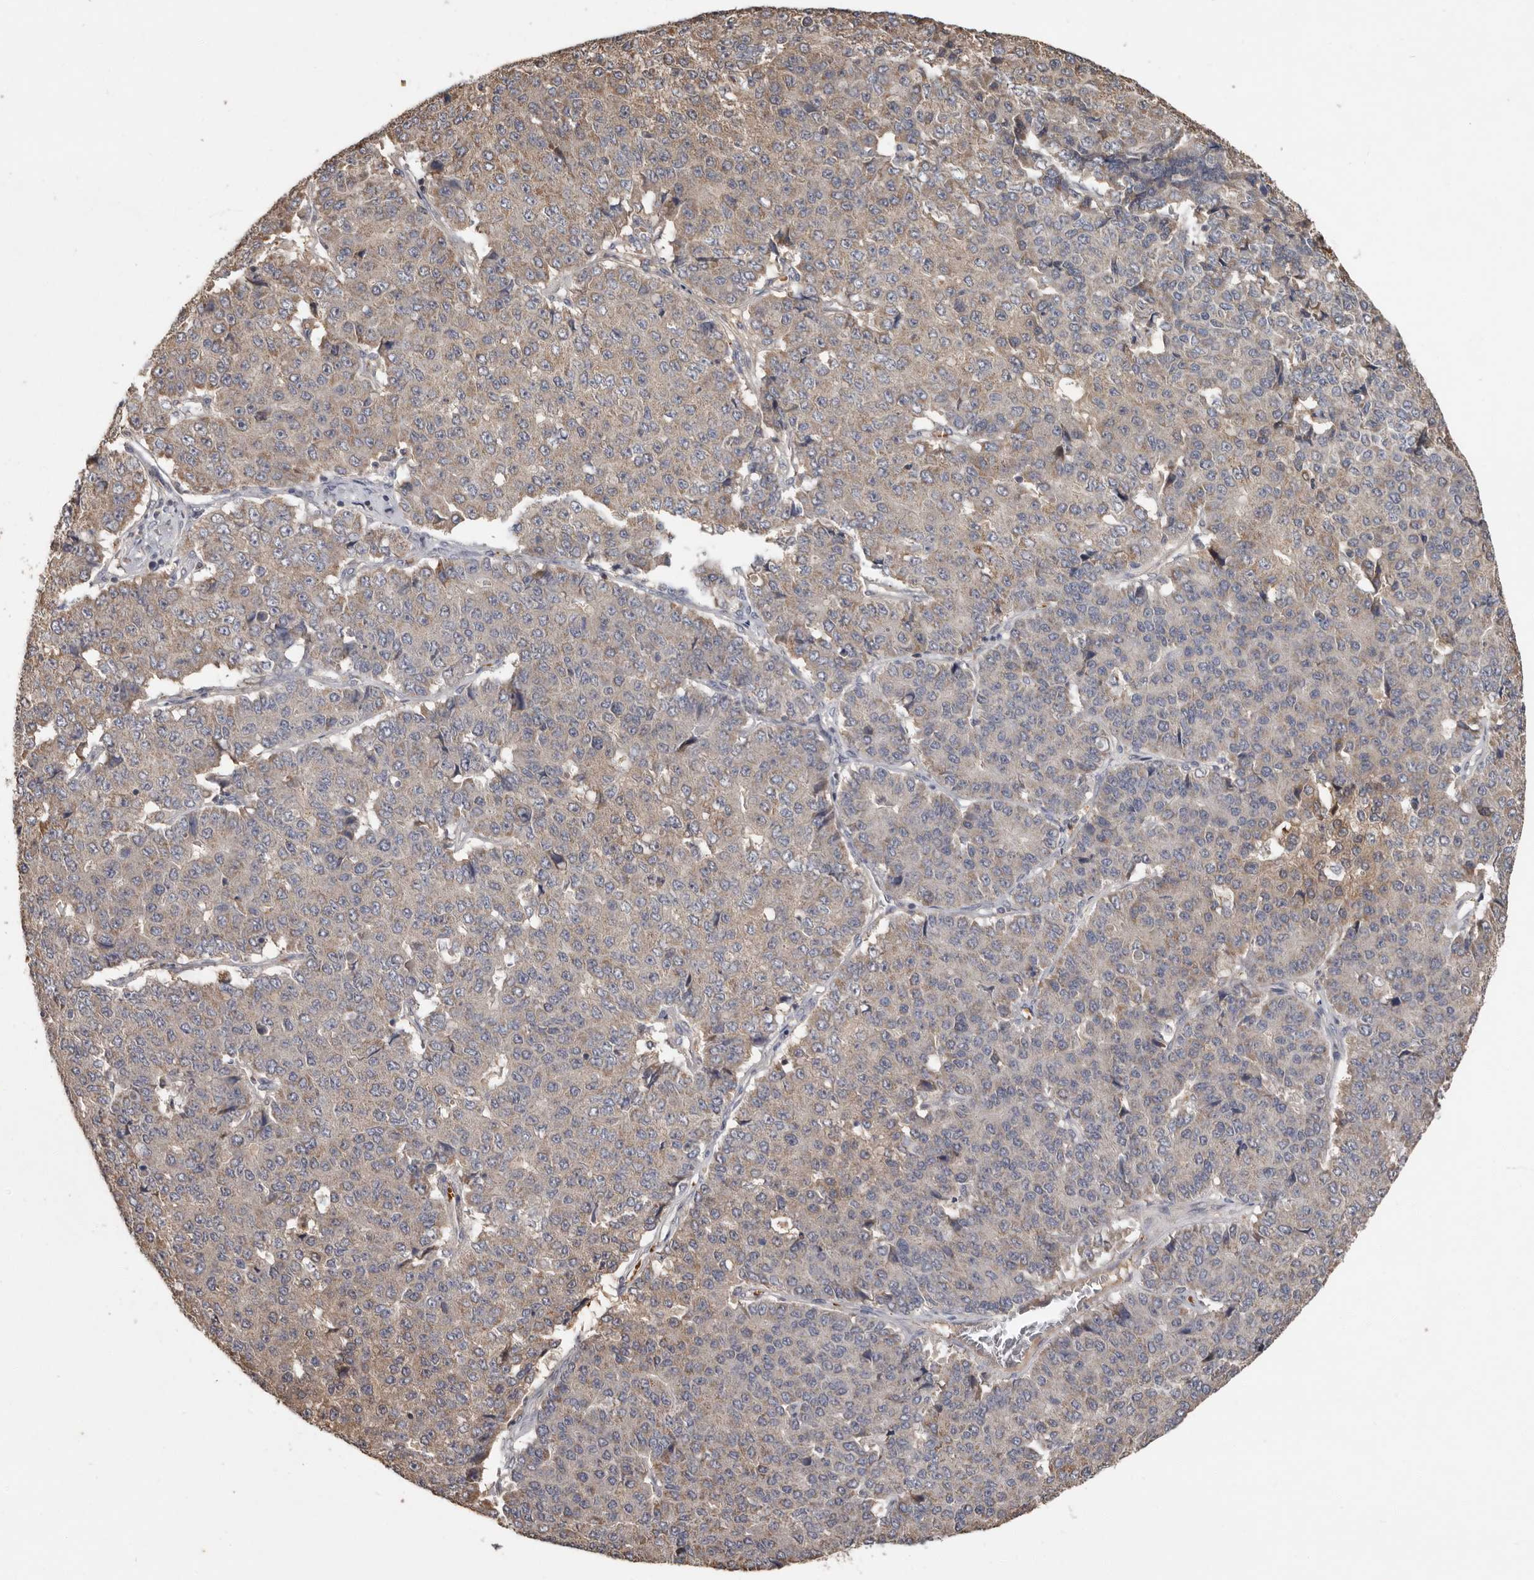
{"staining": {"intensity": "weak", "quantity": "<25%", "location": "cytoplasmic/membranous"}, "tissue": "pancreatic cancer", "cell_type": "Tumor cells", "image_type": "cancer", "snomed": [{"axis": "morphology", "description": "Adenocarcinoma, NOS"}, {"axis": "topography", "description": "Pancreas"}], "caption": "A histopathology image of pancreatic cancer (adenocarcinoma) stained for a protein displays no brown staining in tumor cells.", "gene": "KIF26B", "patient": {"sex": "male", "age": 50}}